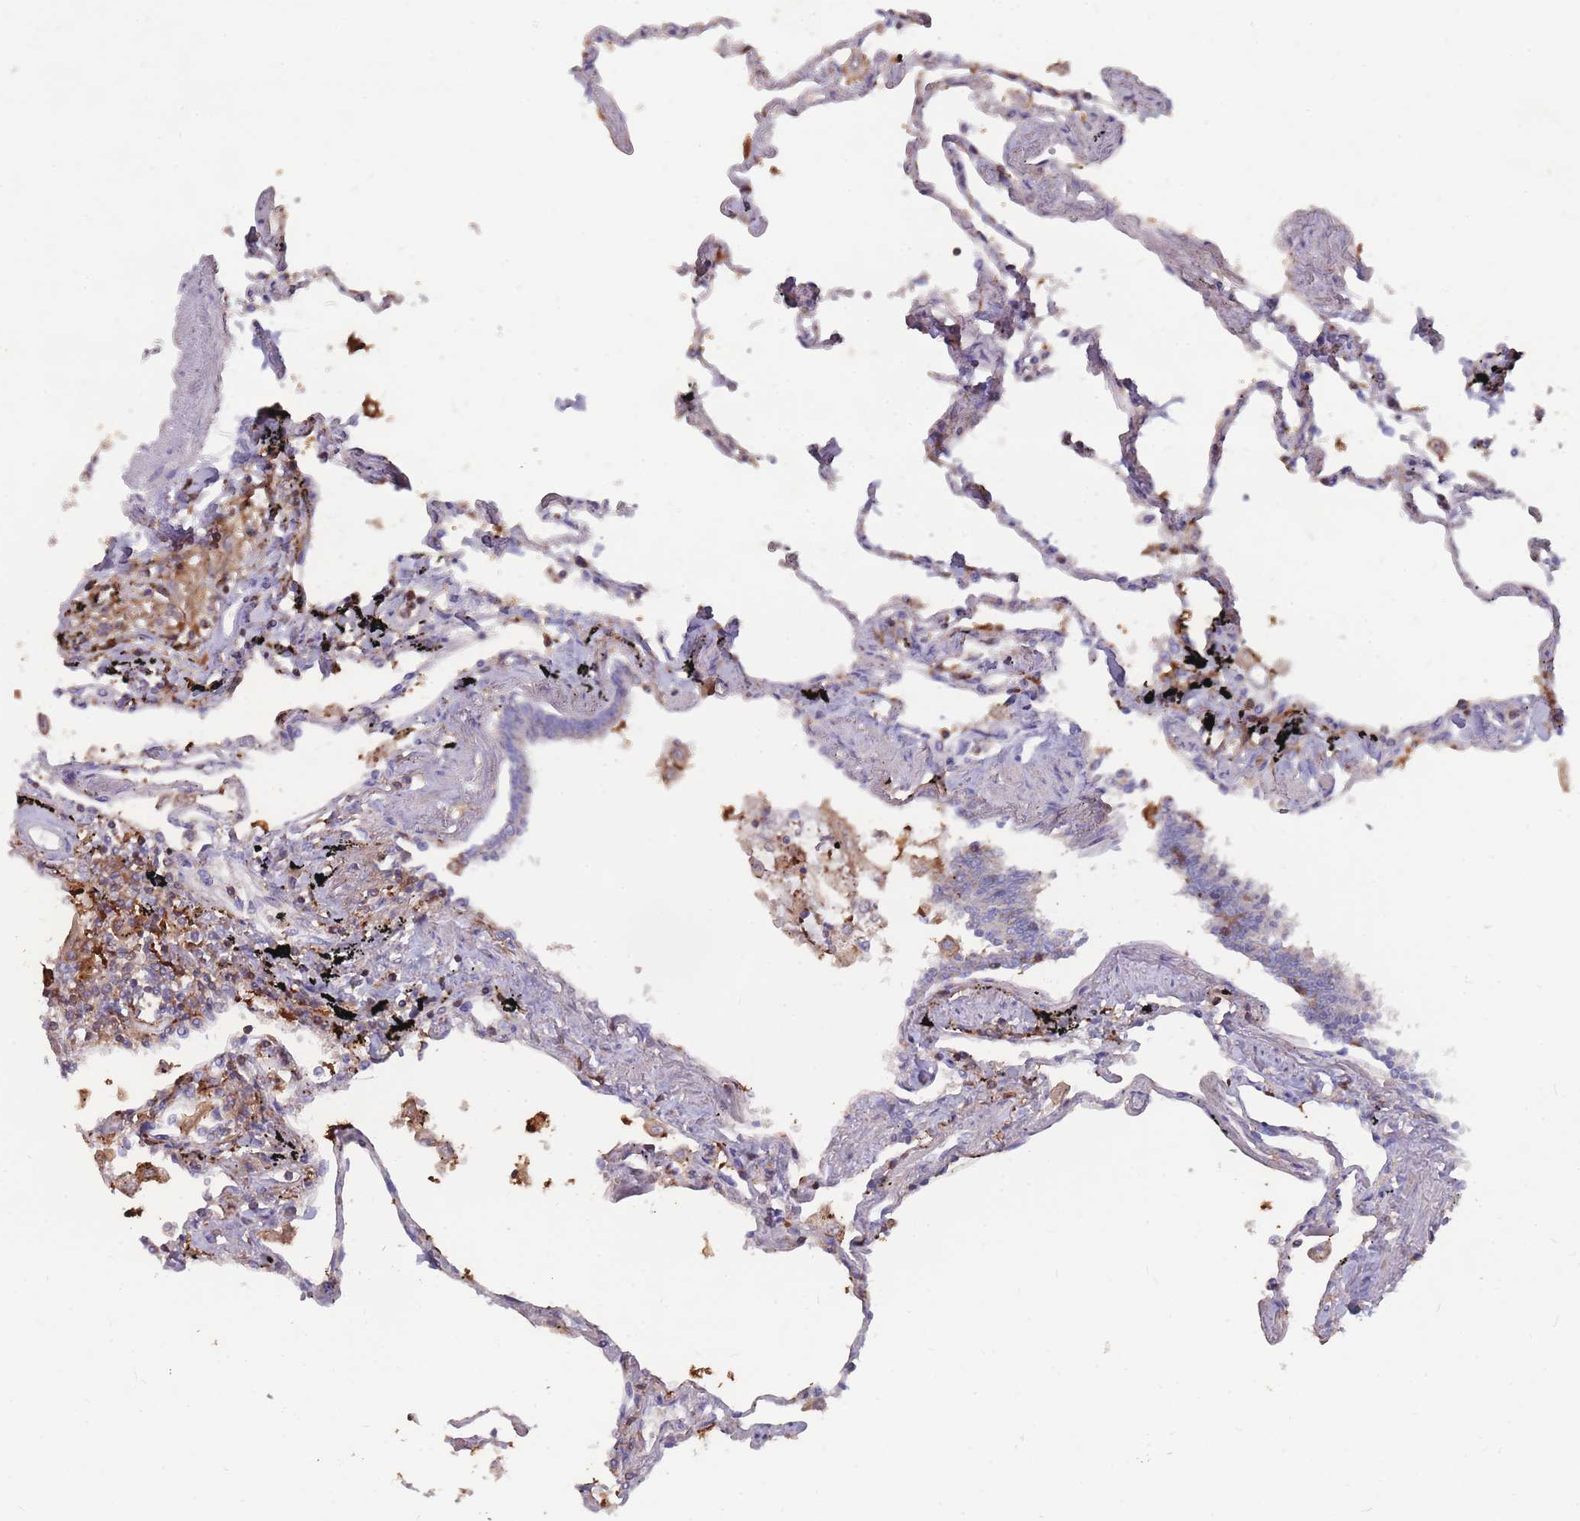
{"staining": {"intensity": "negative", "quantity": "none", "location": "none"}, "tissue": "lung", "cell_type": "Alveolar cells", "image_type": "normal", "snomed": [{"axis": "morphology", "description": "Normal tissue, NOS"}, {"axis": "topography", "description": "Lung"}], "caption": "High magnification brightfield microscopy of benign lung stained with DAB (3,3'-diaminobenzidine) (brown) and counterstained with hematoxylin (blue): alveolar cells show no significant staining. (DAB immunohistochemistry (IHC) visualized using brightfield microscopy, high magnification).", "gene": "CD33", "patient": {"sex": "female", "age": 67}}